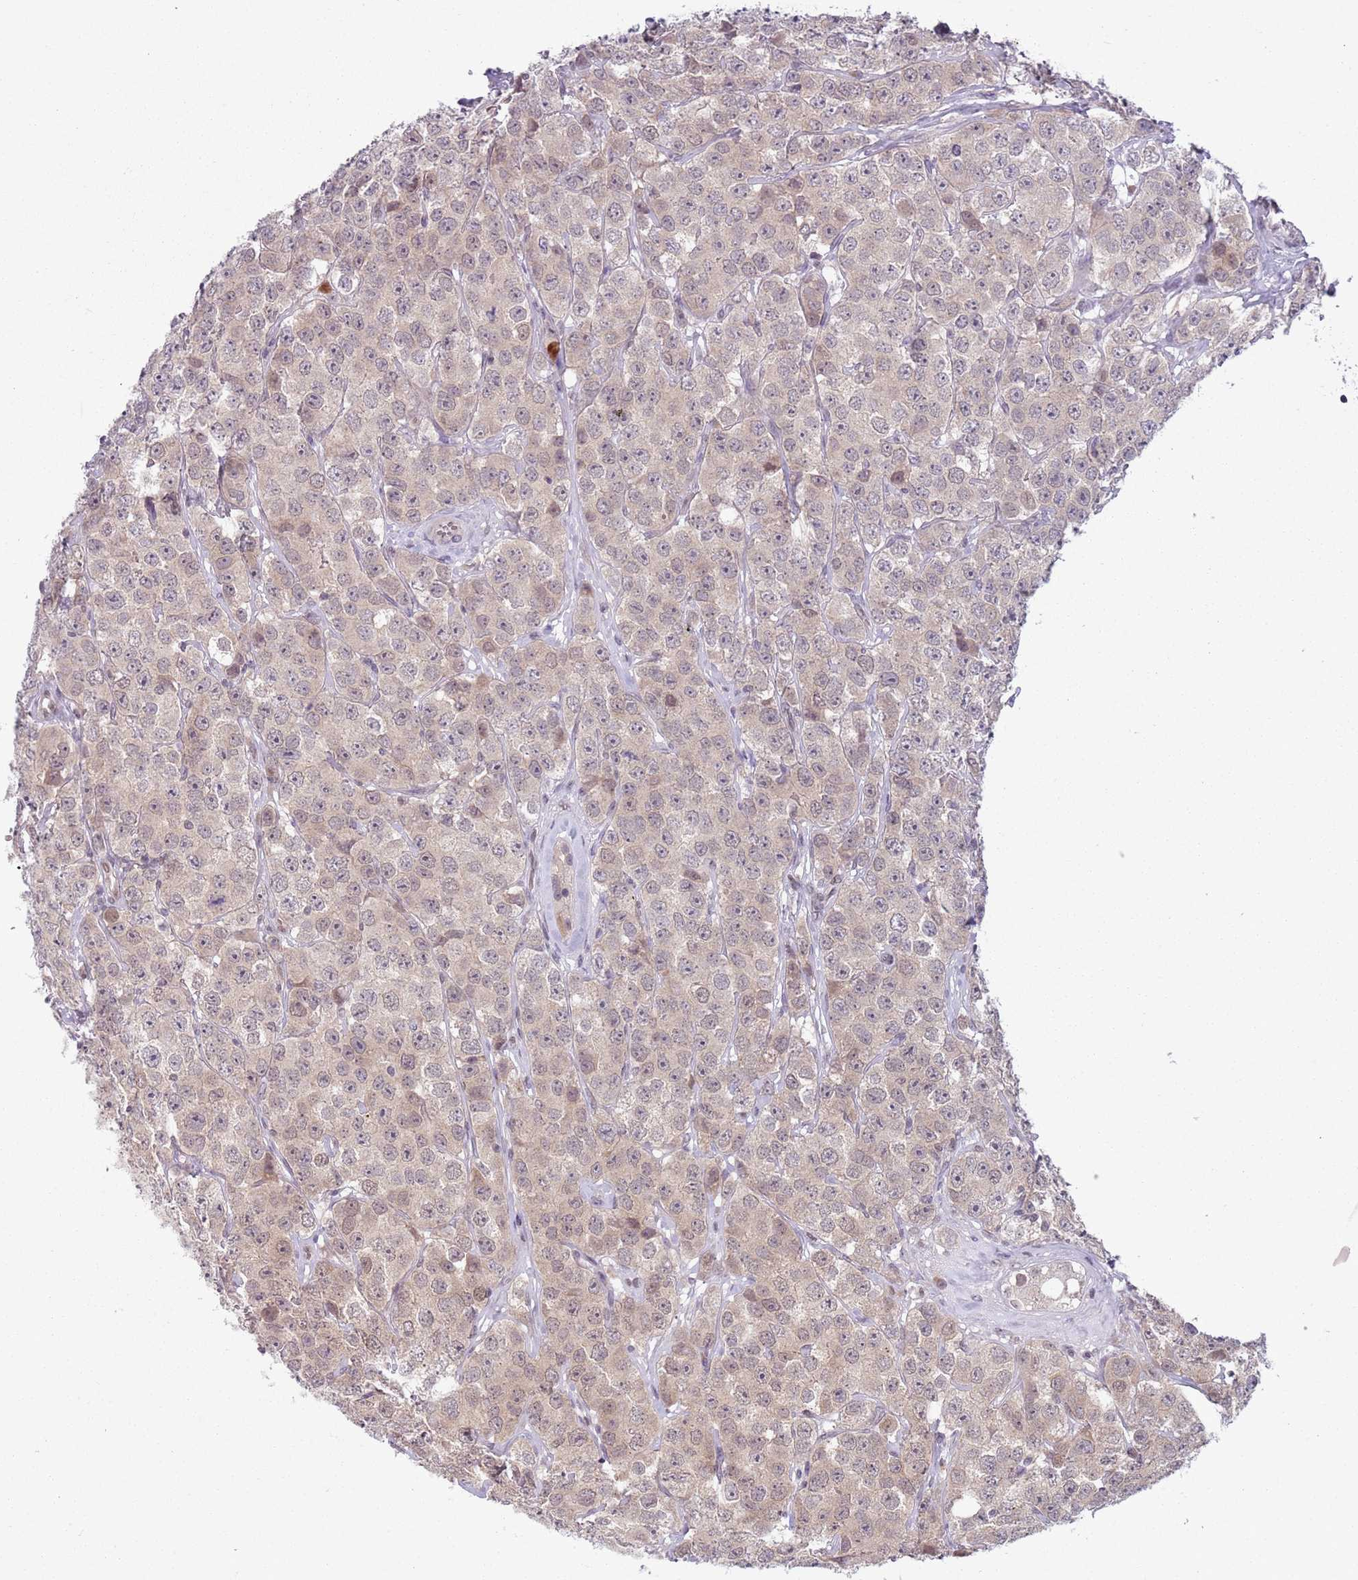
{"staining": {"intensity": "moderate", "quantity": "25%-75%", "location": "nuclear"}, "tissue": "testis cancer", "cell_type": "Tumor cells", "image_type": "cancer", "snomed": [{"axis": "morphology", "description": "Seminoma, NOS"}, {"axis": "topography", "description": "Testis"}], "caption": "Protein staining exhibits moderate nuclear positivity in about 25%-75% of tumor cells in testis cancer (seminoma).", "gene": "TM2D1", "patient": {"sex": "male", "age": 28}}